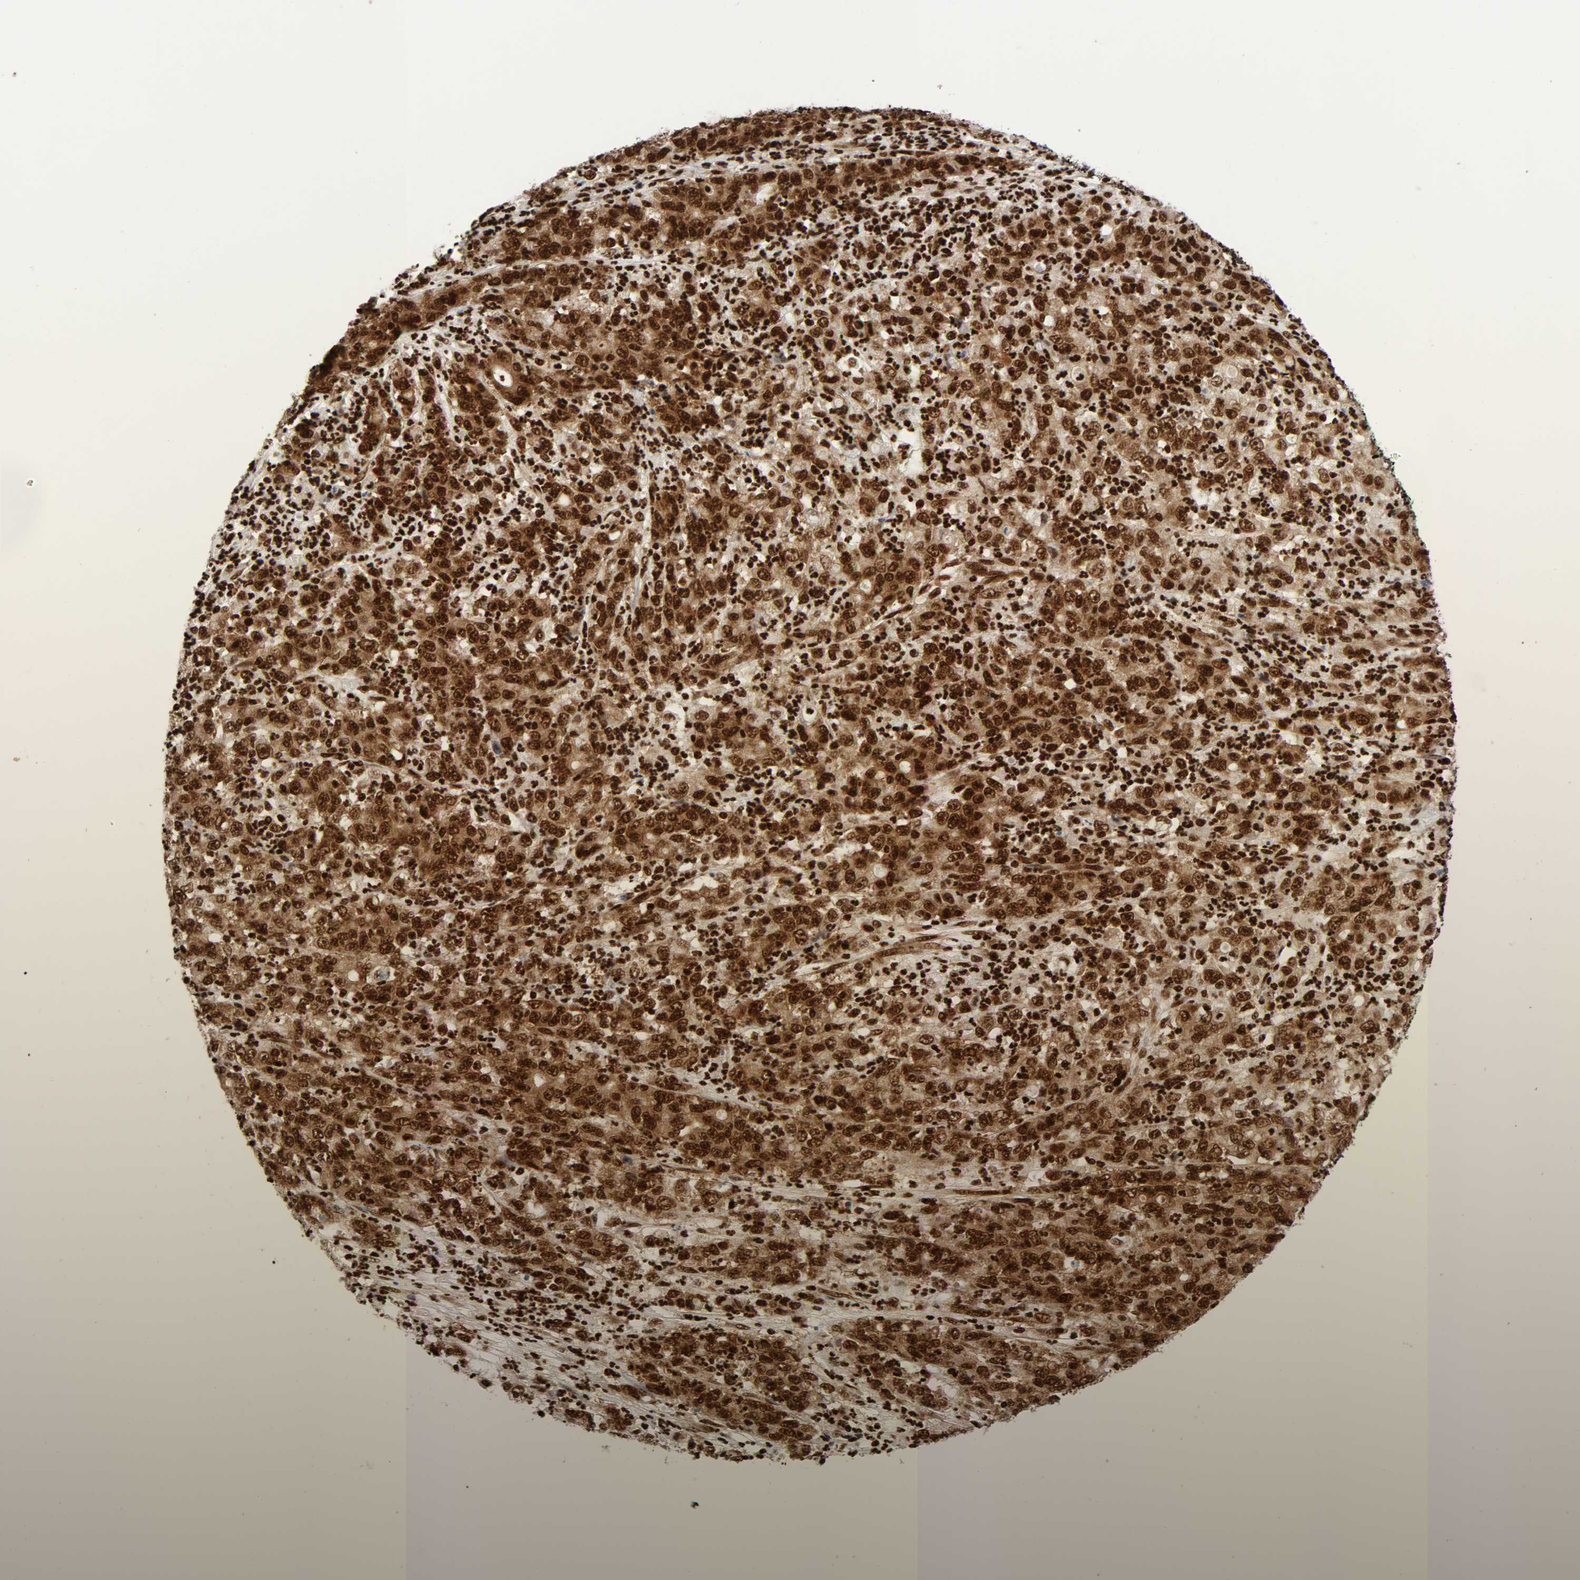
{"staining": {"intensity": "strong", "quantity": ">75%", "location": "nuclear"}, "tissue": "stomach cancer", "cell_type": "Tumor cells", "image_type": "cancer", "snomed": [{"axis": "morphology", "description": "Adenocarcinoma, NOS"}, {"axis": "topography", "description": "Stomach, lower"}], "caption": "Tumor cells reveal high levels of strong nuclear positivity in approximately >75% of cells in adenocarcinoma (stomach).", "gene": "NFYB", "patient": {"sex": "female", "age": 71}}